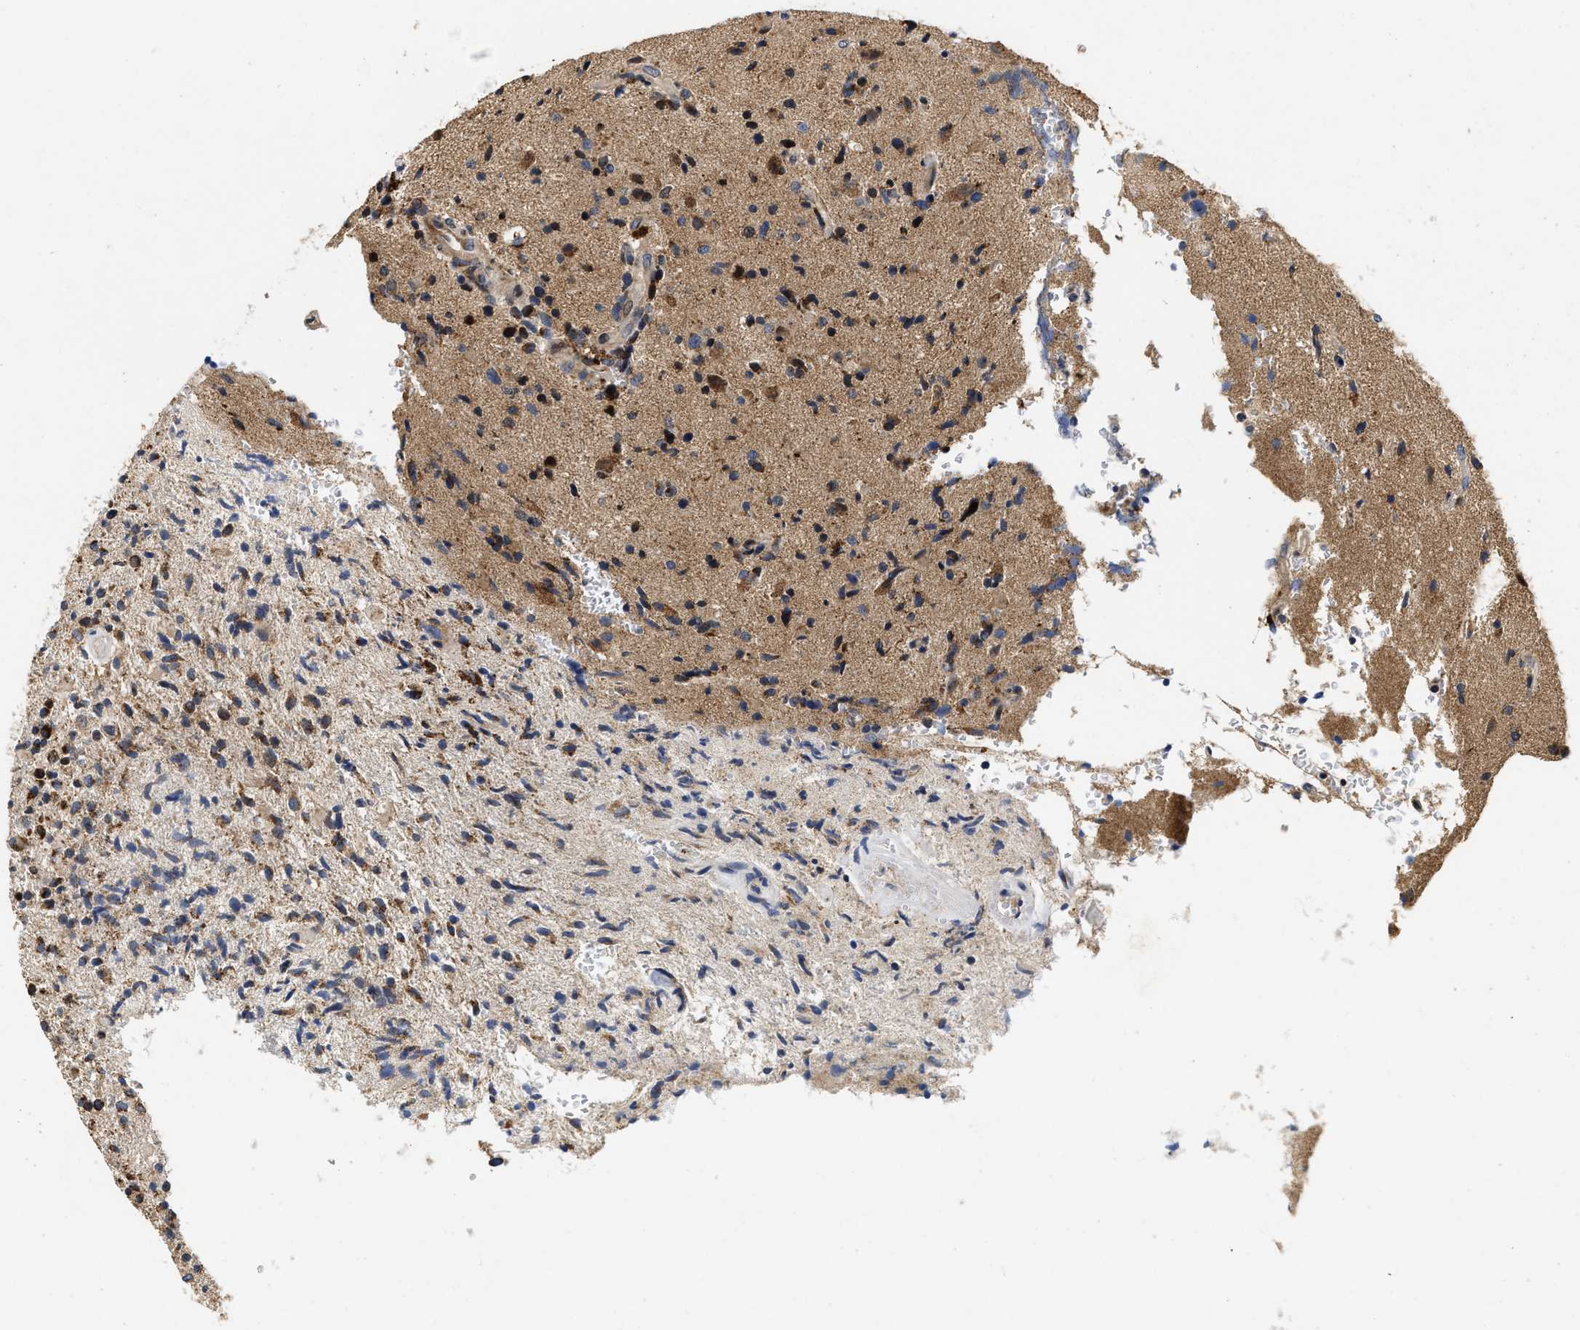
{"staining": {"intensity": "moderate", "quantity": "25%-75%", "location": "cytoplasmic/membranous"}, "tissue": "glioma", "cell_type": "Tumor cells", "image_type": "cancer", "snomed": [{"axis": "morphology", "description": "Glioma, malignant, High grade"}, {"axis": "topography", "description": "Brain"}], "caption": "Protein expression analysis of glioma shows moderate cytoplasmic/membranous positivity in approximately 25%-75% of tumor cells.", "gene": "SCYL2", "patient": {"sex": "male", "age": 72}}